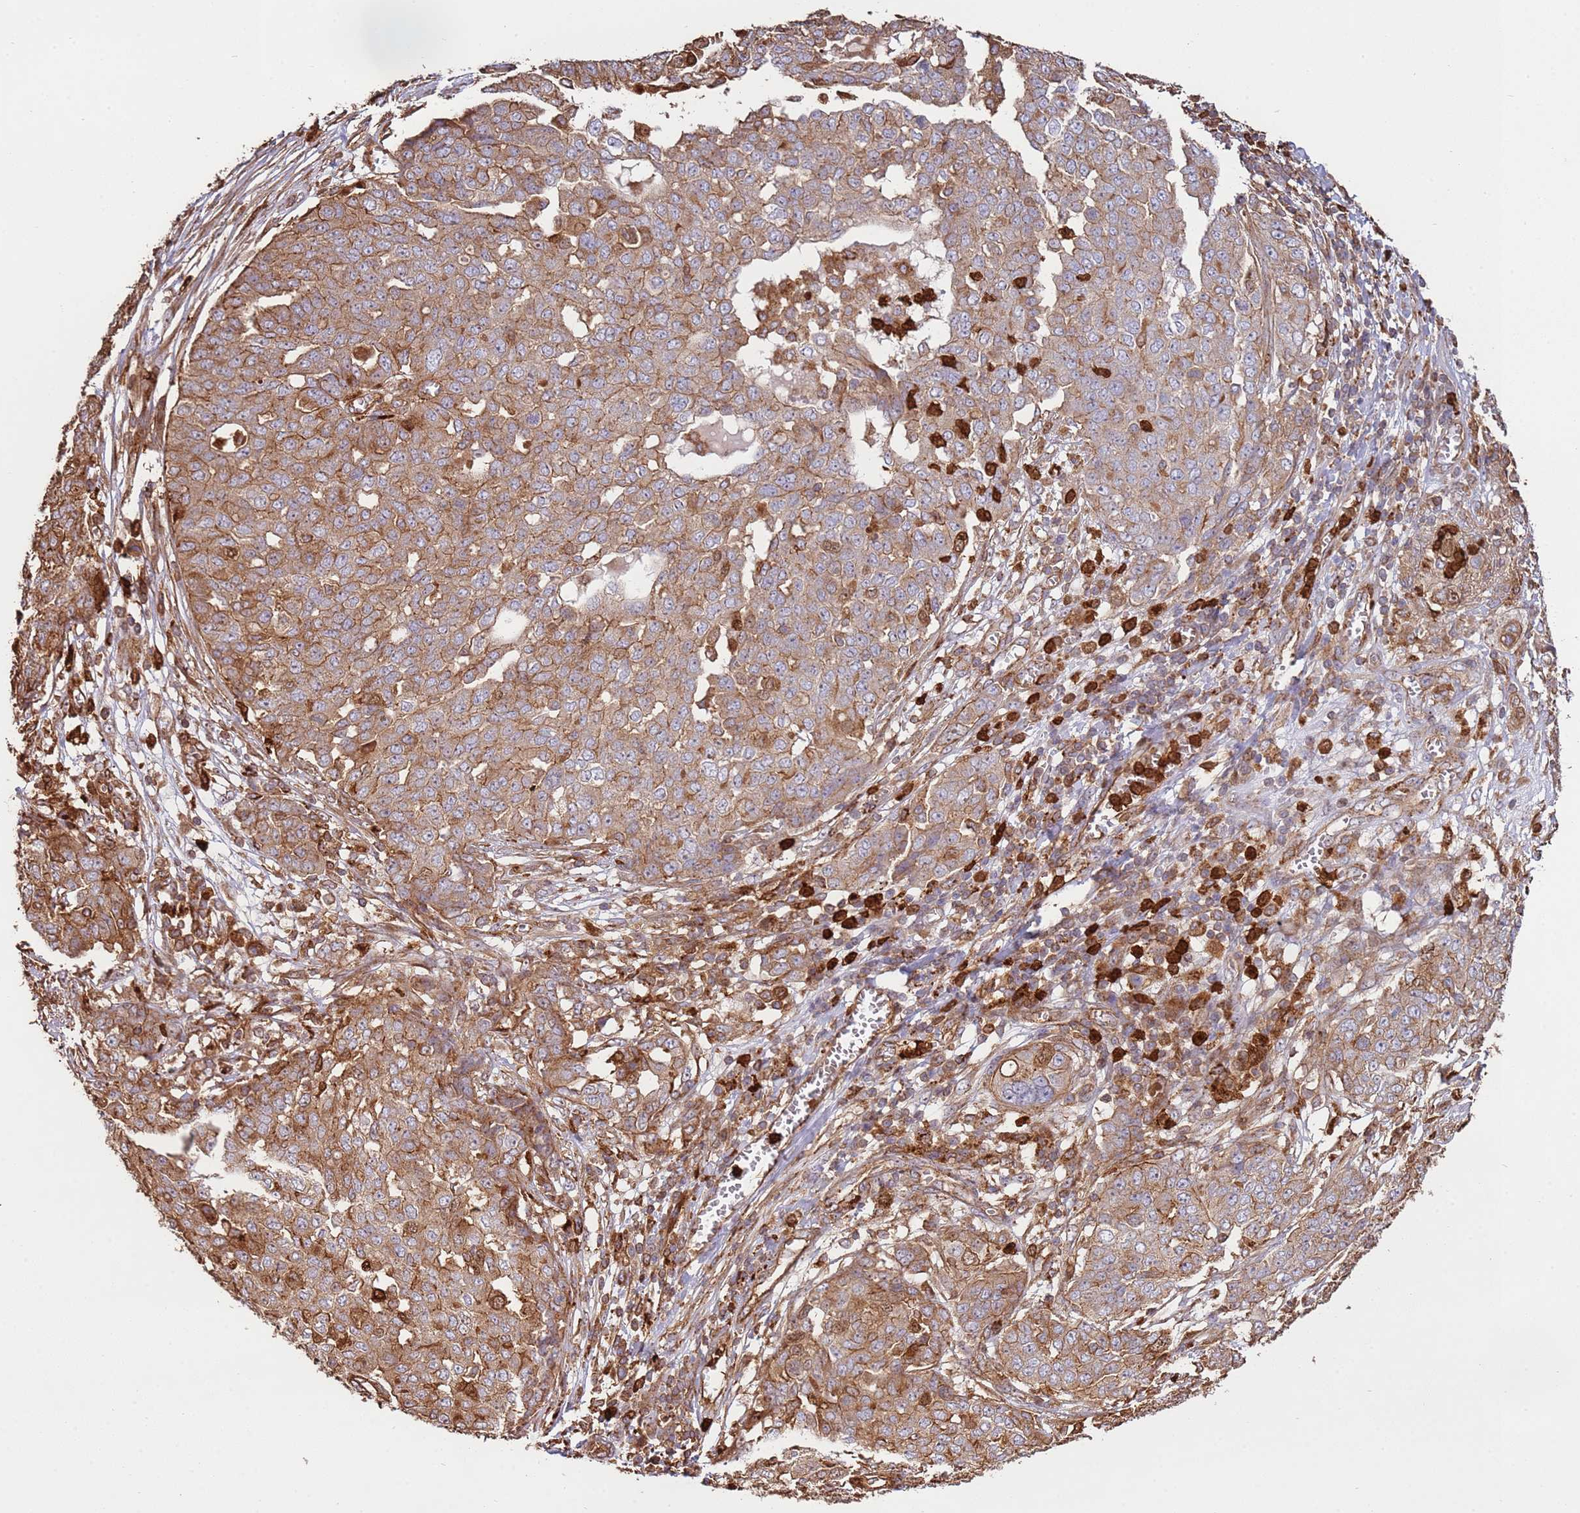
{"staining": {"intensity": "moderate", "quantity": ">75%", "location": "cytoplasmic/membranous"}, "tissue": "ovarian cancer", "cell_type": "Tumor cells", "image_type": "cancer", "snomed": [{"axis": "morphology", "description": "Cystadenocarcinoma, serous, NOS"}, {"axis": "topography", "description": "Soft tissue"}, {"axis": "topography", "description": "Ovary"}], "caption": "The immunohistochemical stain shows moderate cytoplasmic/membranous expression in tumor cells of ovarian cancer tissue. (IHC, brightfield microscopy, high magnification).", "gene": "NDUFAF4", "patient": {"sex": "female", "age": 57}}